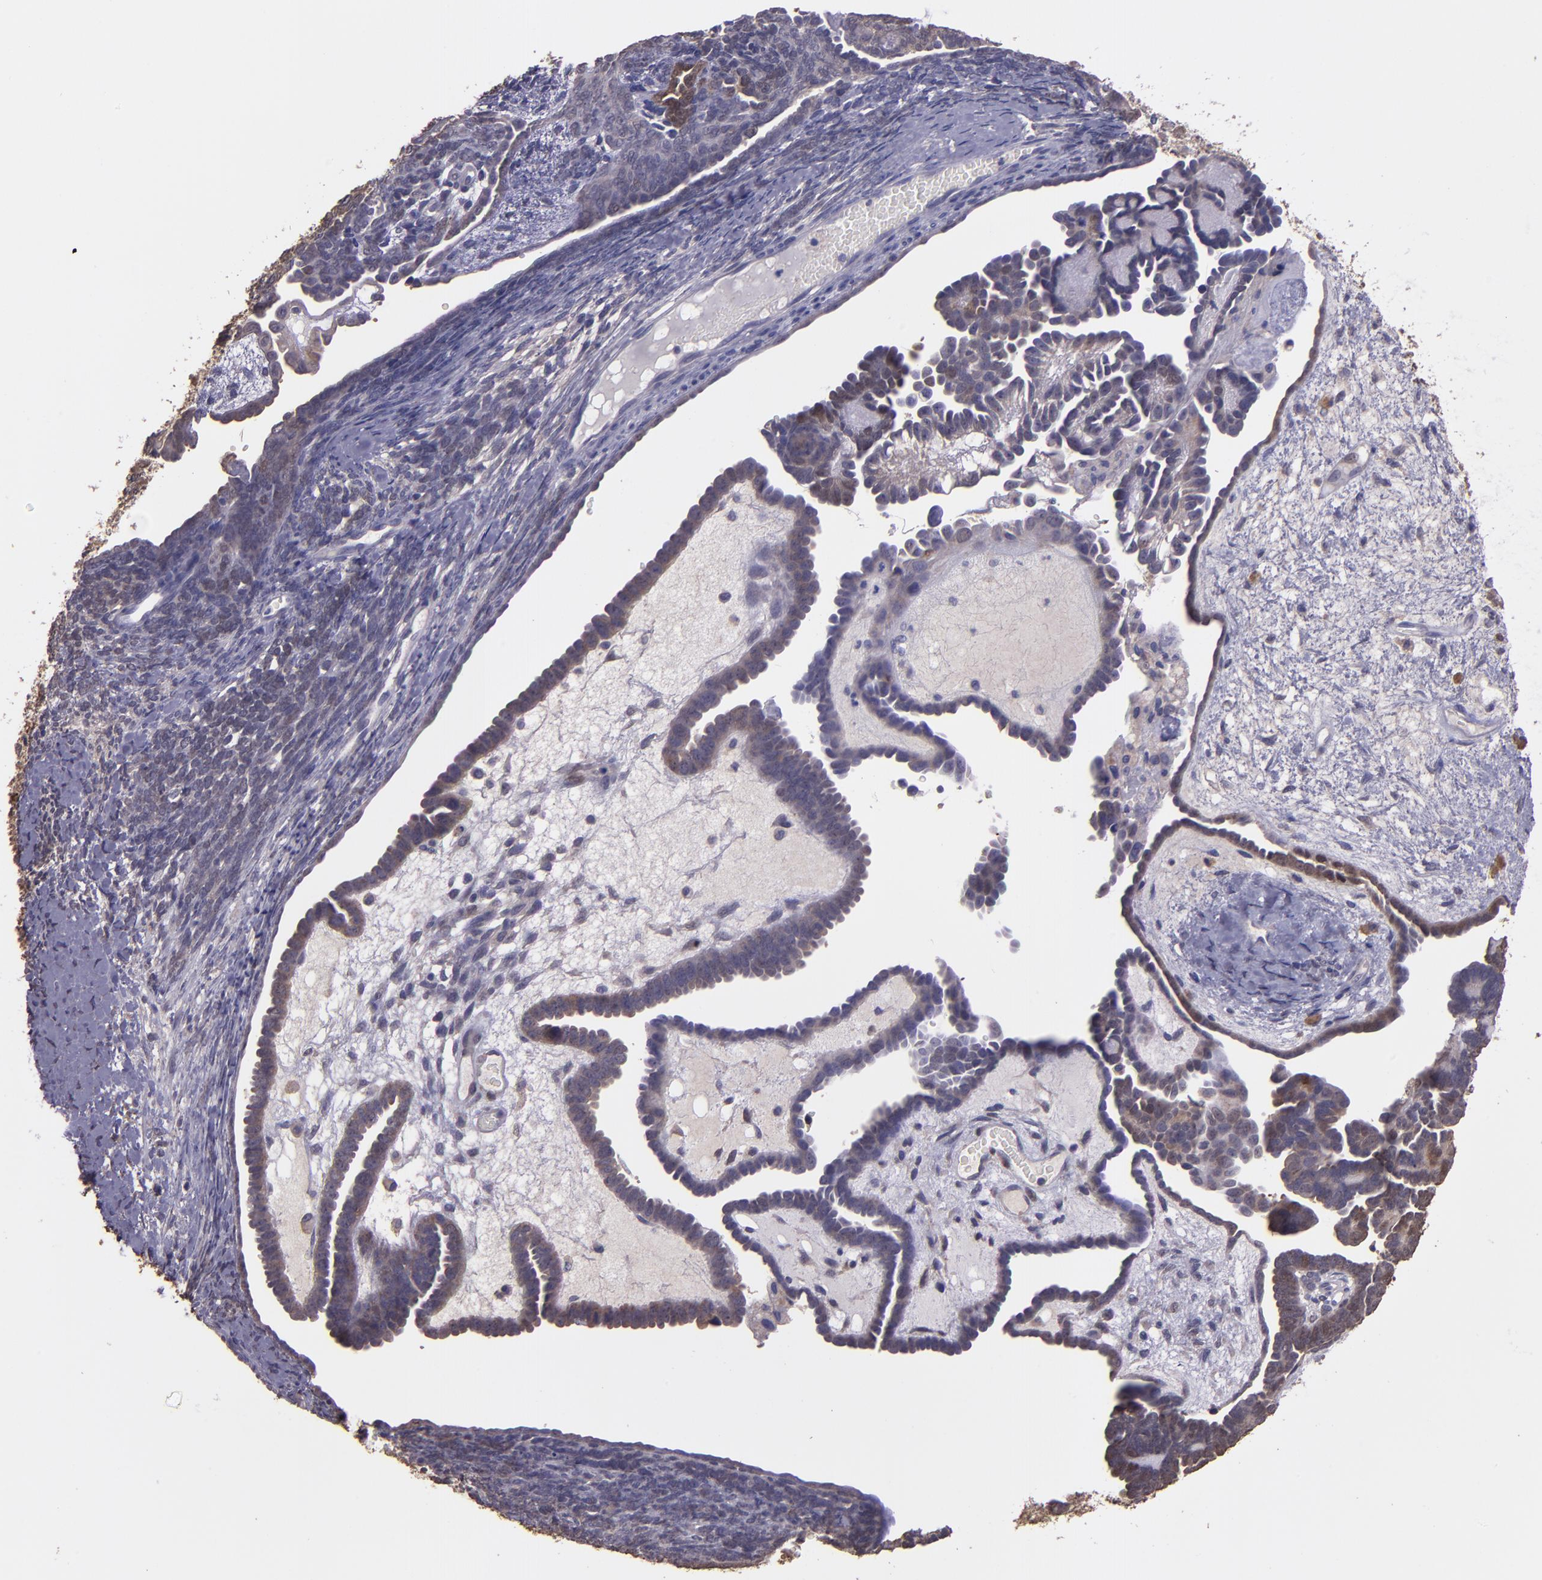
{"staining": {"intensity": "weak", "quantity": "25%-75%", "location": "cytoplasmic/membranous"}, "tissue": "endometrial cancer", "cell_type": "Tumor cells", "image_type": "cancer", "snomed": [{"axis": "morphology", "description": "Neoplasm, malignant, NOS"}, {"axis": "topography", "description": "Endometrium"}], "caption": "Protein expression by immunohistochemistry exhibits weak cytoplasmic/membranous positivity in approximately 25%-75% of tumor cells in neoplasm (malignant) (endometrial).", "gene": "PAPPA", "patient": {"sex": "female", "age": 74}}